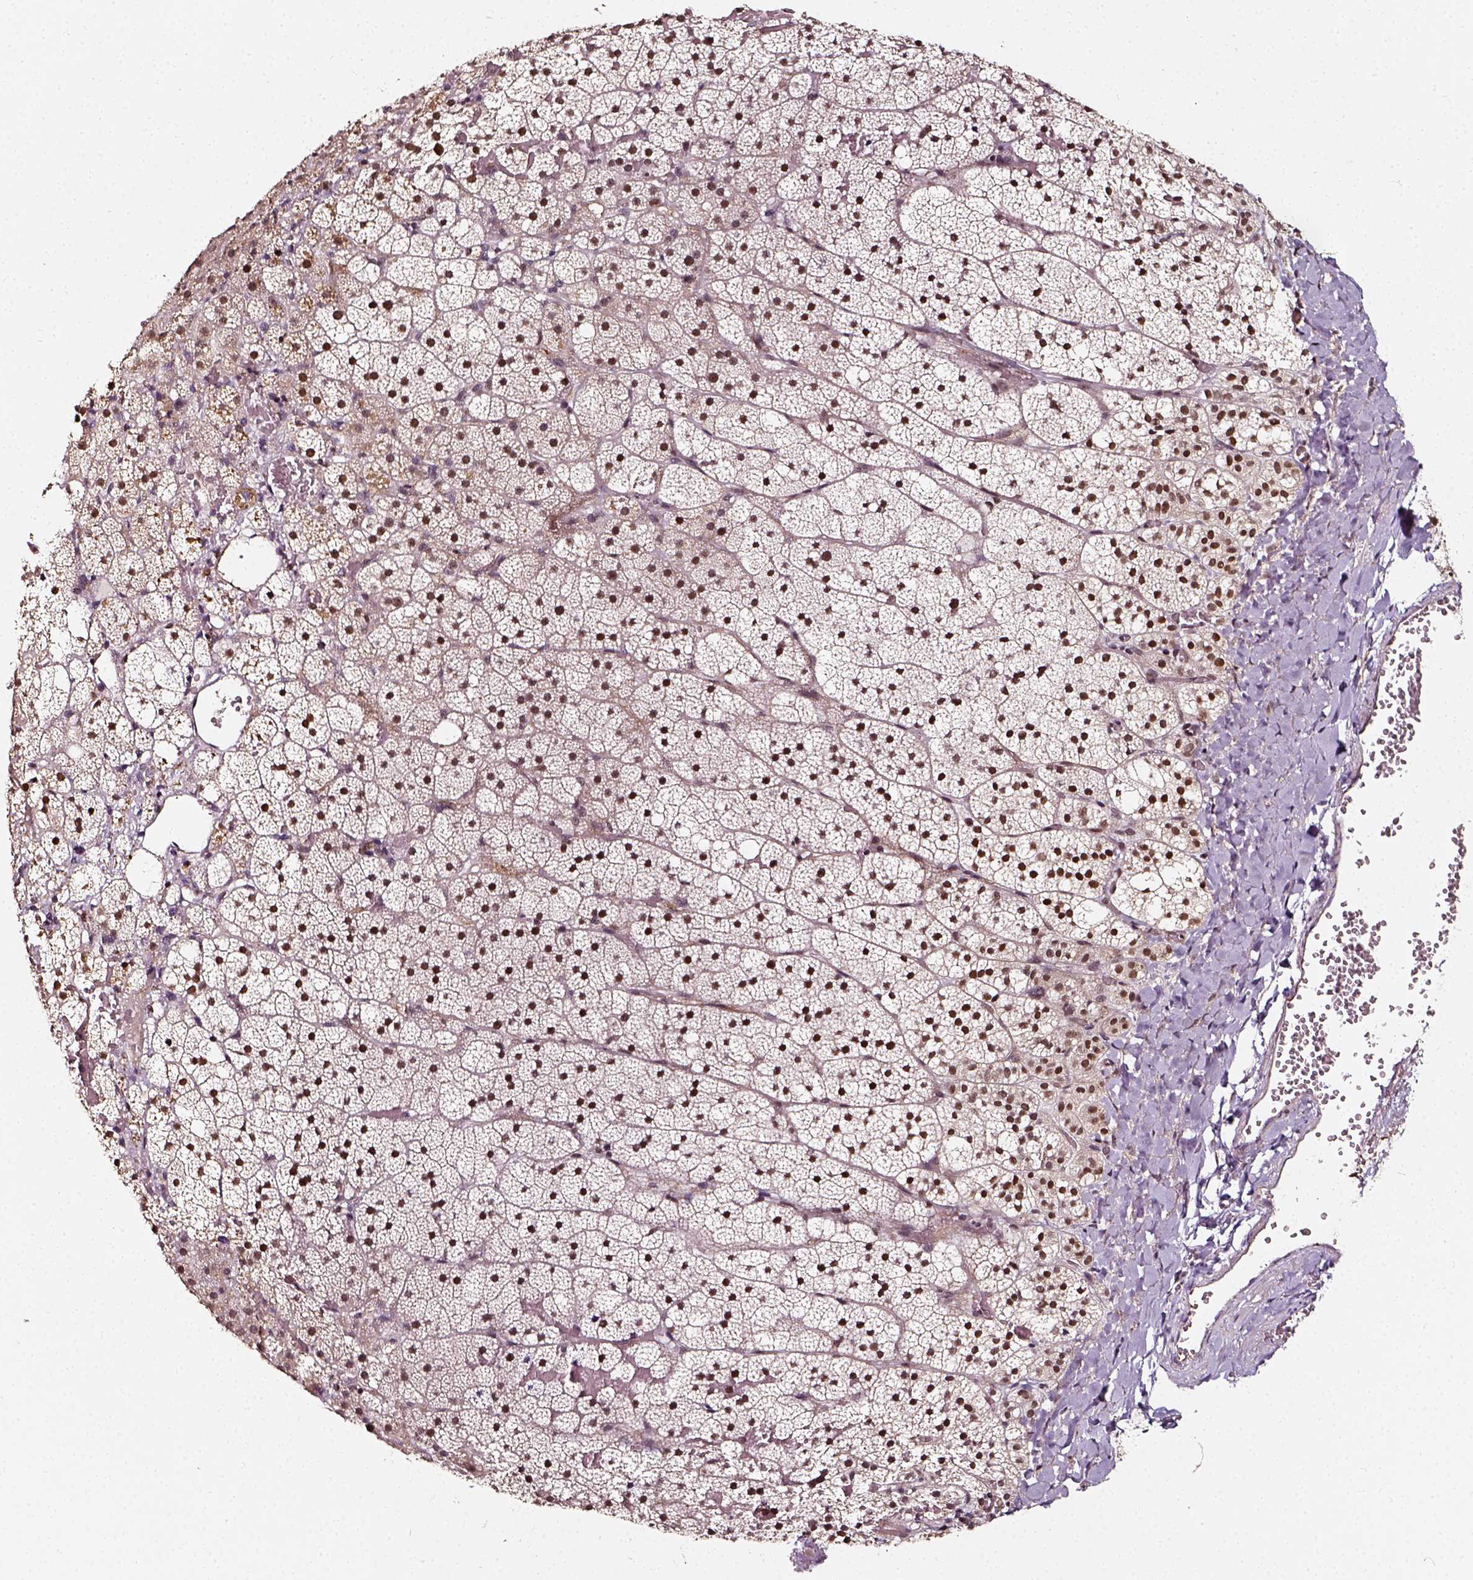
{"staining": {"intensity": "strong", "quantity": "25%-75%", "location": "nuclear"}, "tissue": "adrenal gland", "cell_type": "Glandular cells", "image_type": "normal", "snomed": [{"axis": "morphology", "description": "Normal tissue, NOS"}, {"axis": "topography", "description": "Adrenal gland"}], "caption": "A brown stain highlights strong nuclear positivity of a protein in glandular cells of normal human adrenal gland. (Brightfield microscopy of DAB IHC at high magnification).", "gene": "NACC1", "patient": {"sex": "male", "age": 53}}